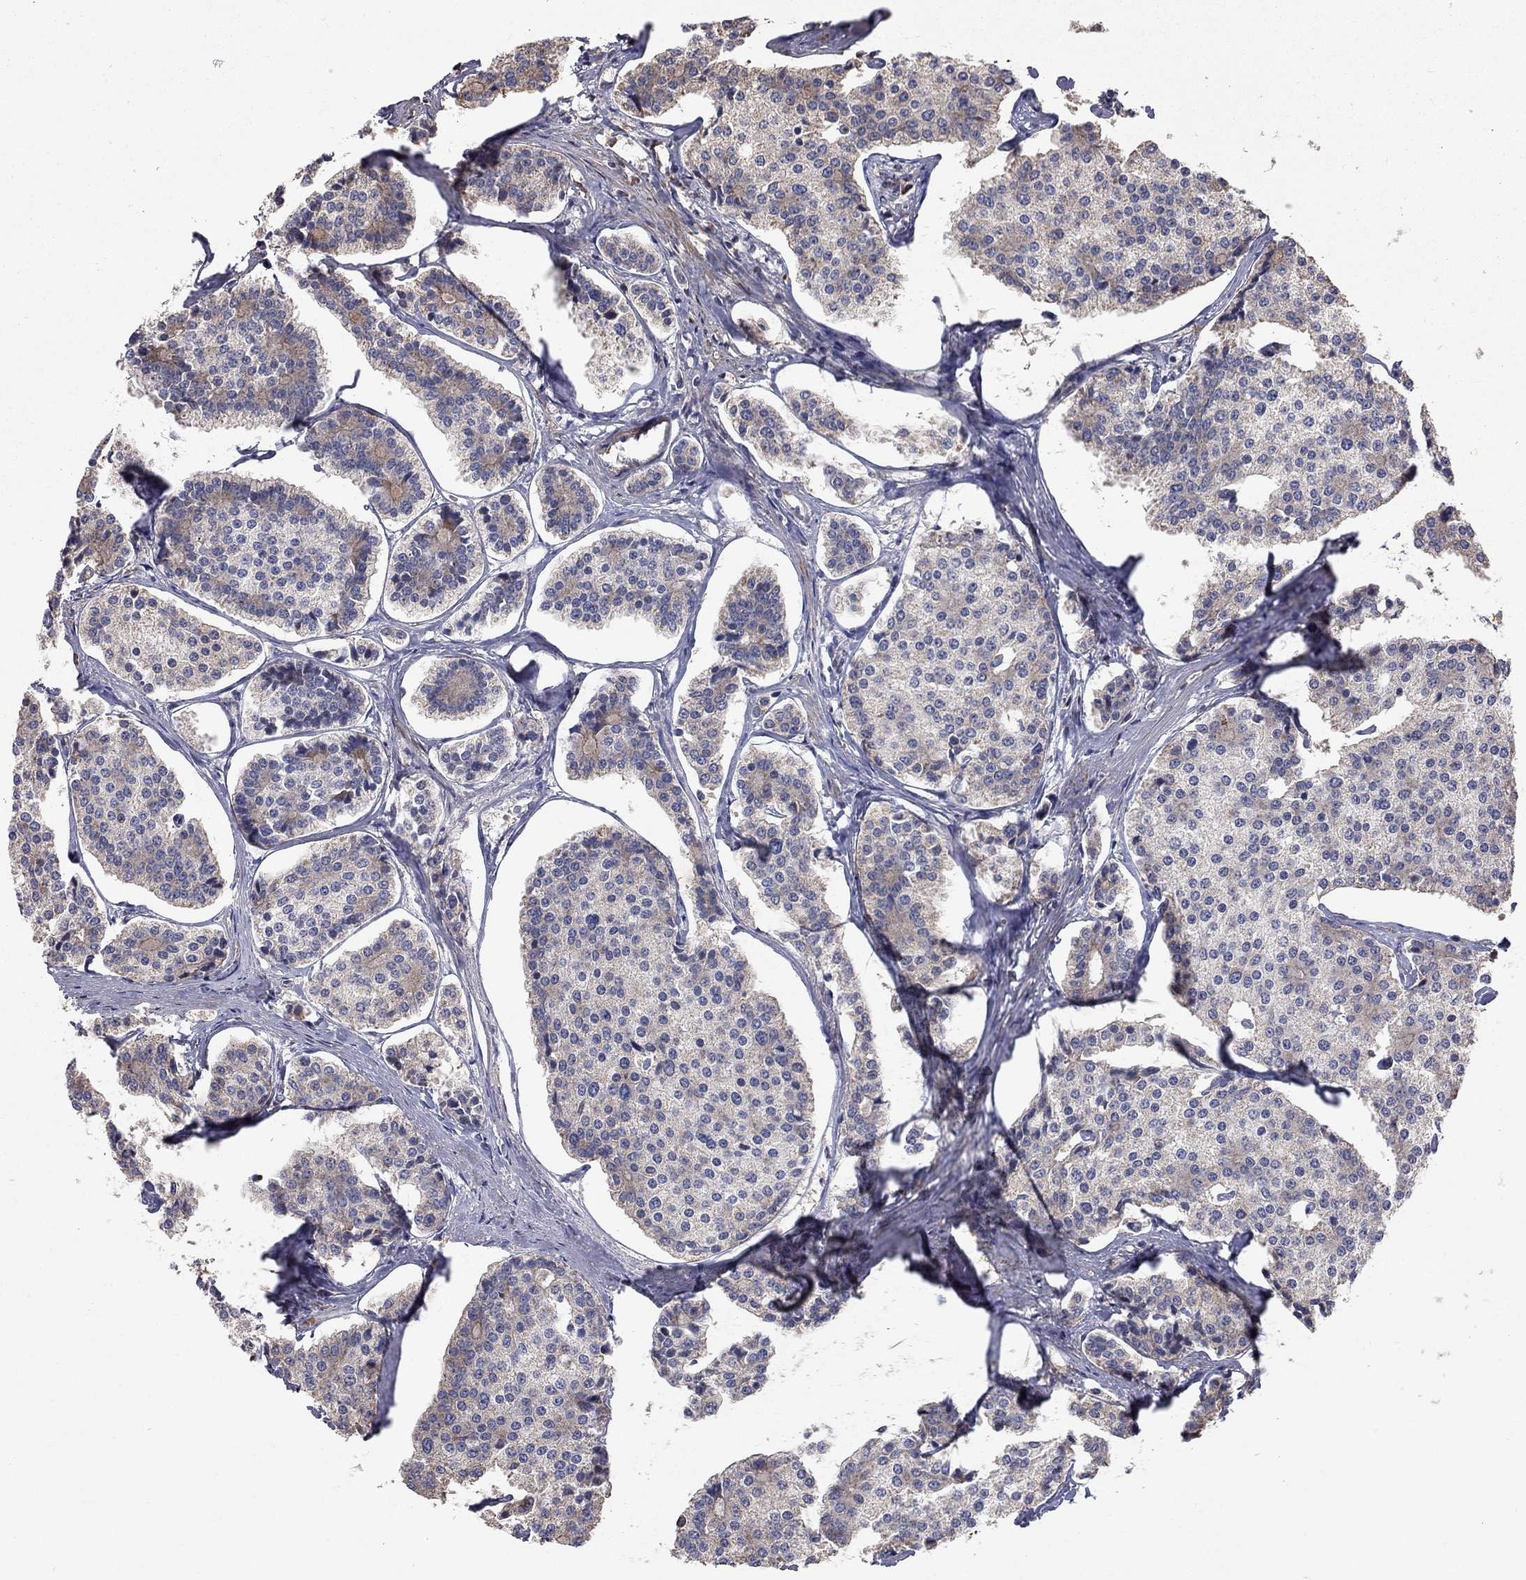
{"staining": {"intensity": "weak", "quantity": "<25%", "location": "cytoplasmic/membranous"}, "tissue": "carcinoid", "cell_type": "Tumor cells", "image_type": "cancer", "snomed": [{"axis": "morphology", "description": "Carcinoid, malignant, NOS"}, {"axis": "topography", "description": "Small intestine"}], "caption": "Immunohistochemical staining of human carcinoid shows no significant expression in tumor cells.", "gene": "KANSL1L", "patient": {"sex": "female", "age": 65}}